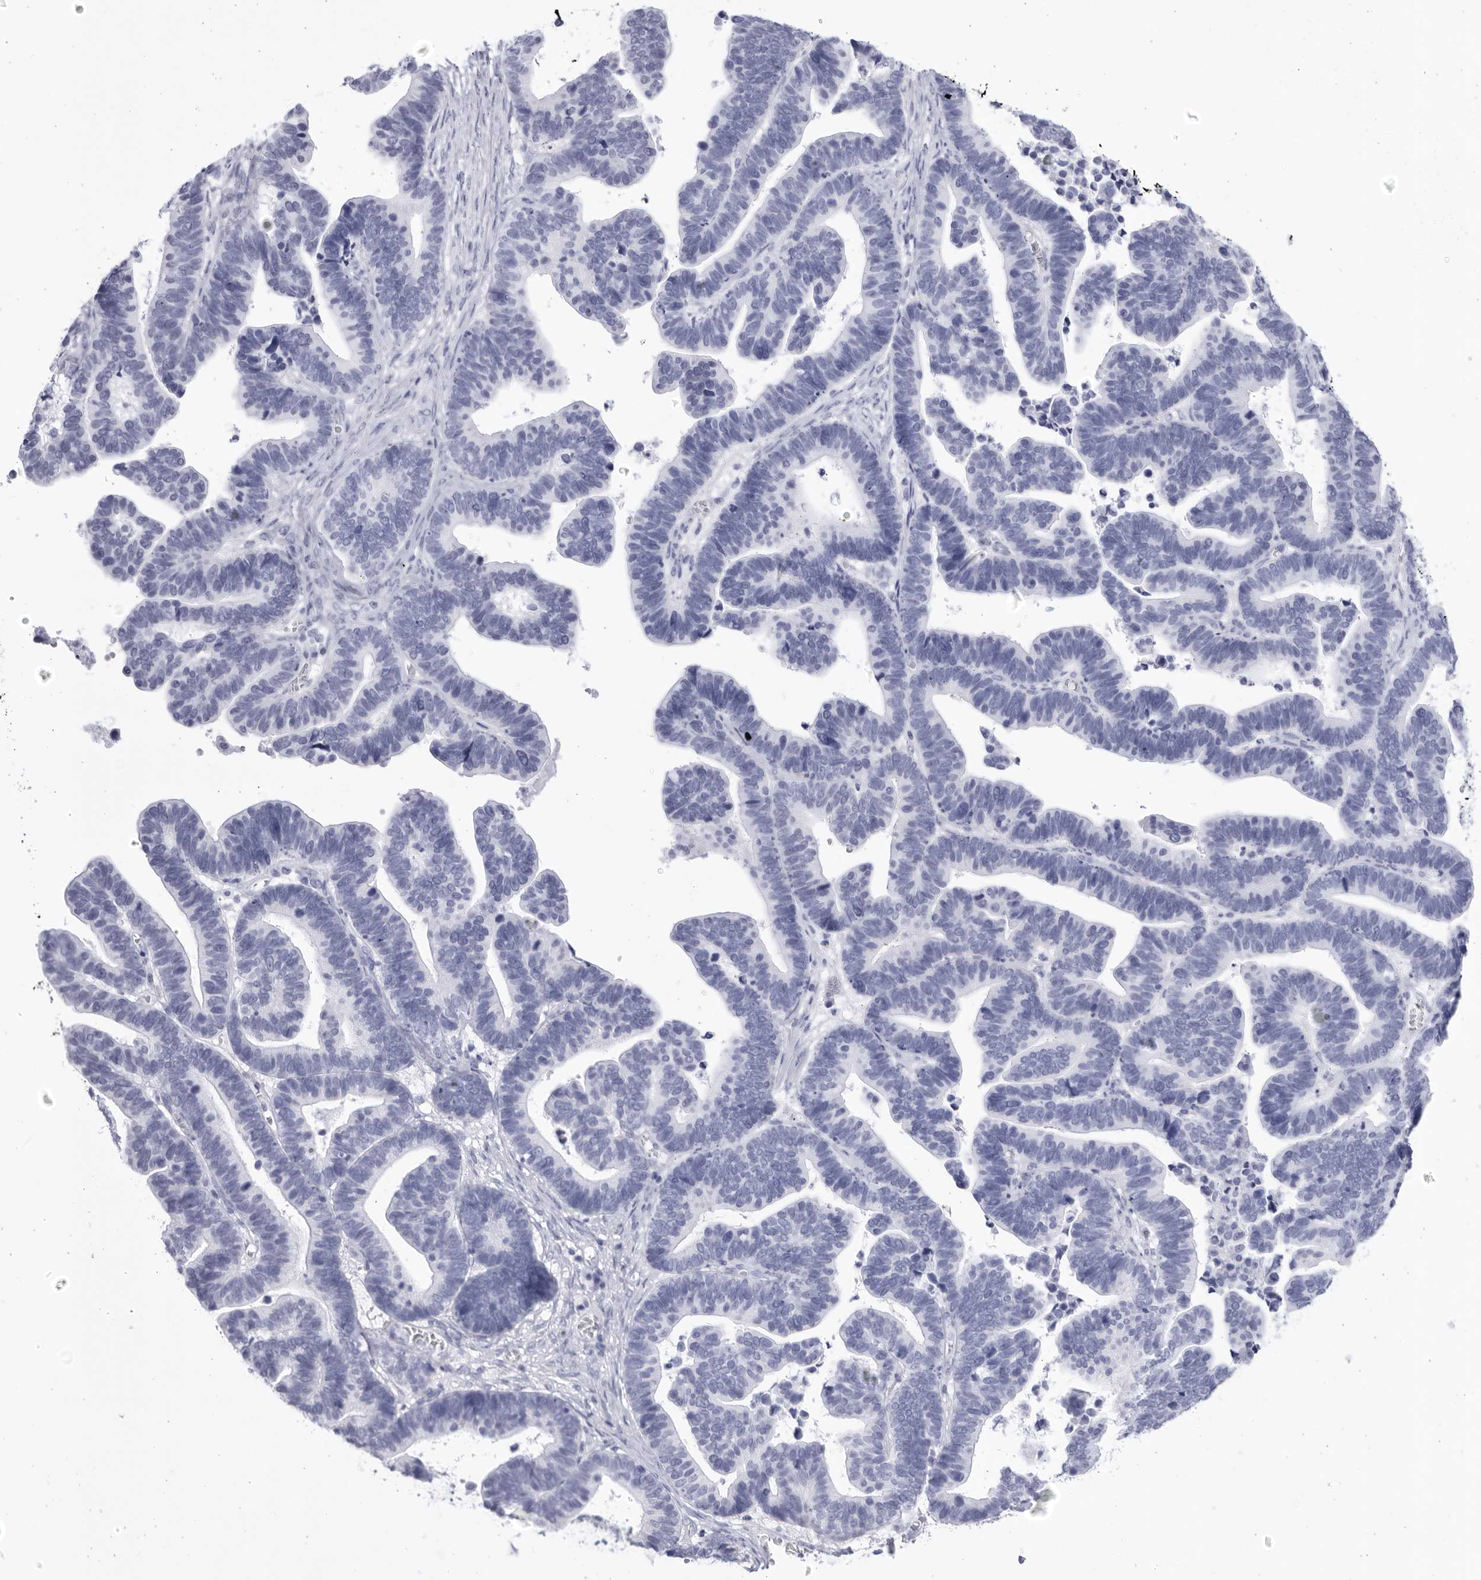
{"staining": {"intensity": "negative", "quantity": "none", "location": "none"}, "tissue": "ovarian cancer", "cell_type": "Tumor cells", "image_type": "cancer", "snomed": [{"axis": "morphology", "description": "Cystadenocarcinoma, serous, NOS"}, {"axis": "topography", "description": "Ovary"}], "caption": "Ovarian cancer stained for a protein using immunohistochemistry demonstrates no staining tumor cells.", "gene": "CCDC181", "patient": {"sex": "female", "age": 56}}